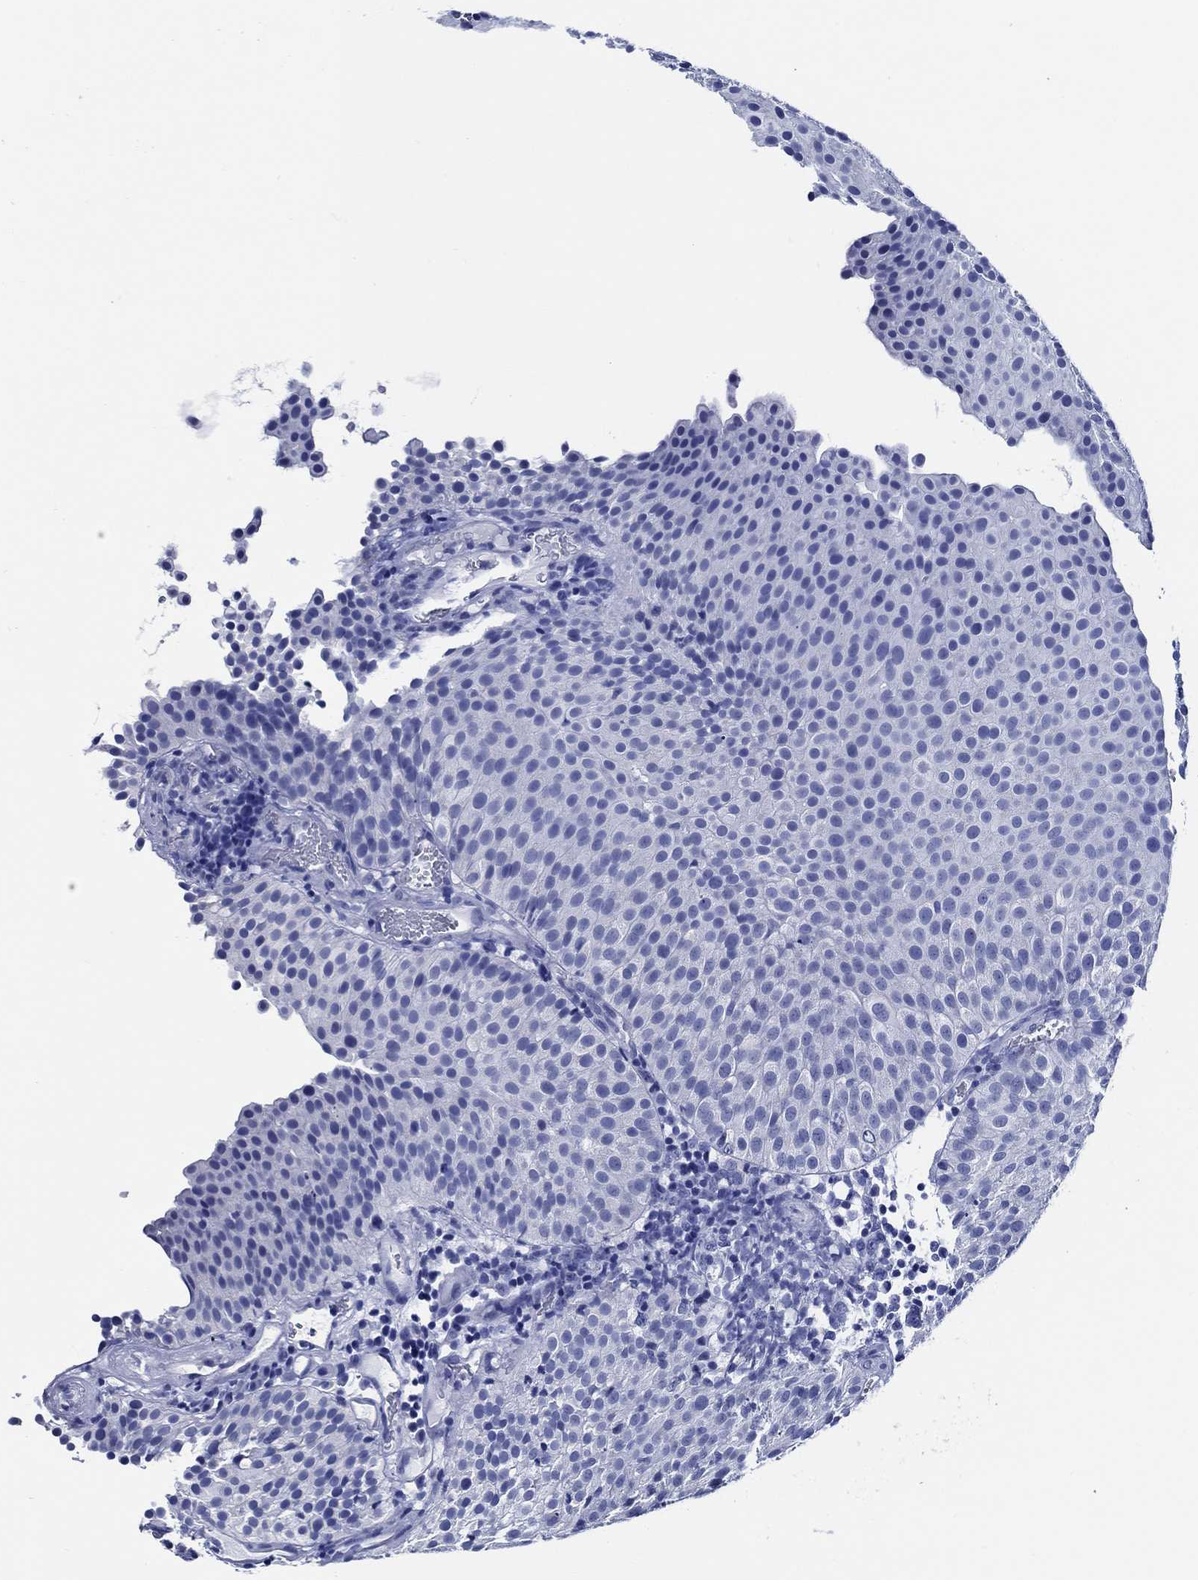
{"staining": {"intensity": "negative", "quantity": "none", "location": "none"}, "tissue": "urothelial cancer", "cell_type": "Tumor cells", "image_type": "cancer", "snomed": [{"axis": "morphology", "description": "Urothelial carcinoma, Low grade"}, {"axis": "topography", "description": "Urinary bladder"}], "caption": "Immunohistochemistry photomicrograph of neoplastic tissue: urothelial carcinoma (low-grade) stained with DAB reveals no significant protein positivity in tumor cells.", "gene": "WDR62", "patient": {"sex": "female", "age": 87}}